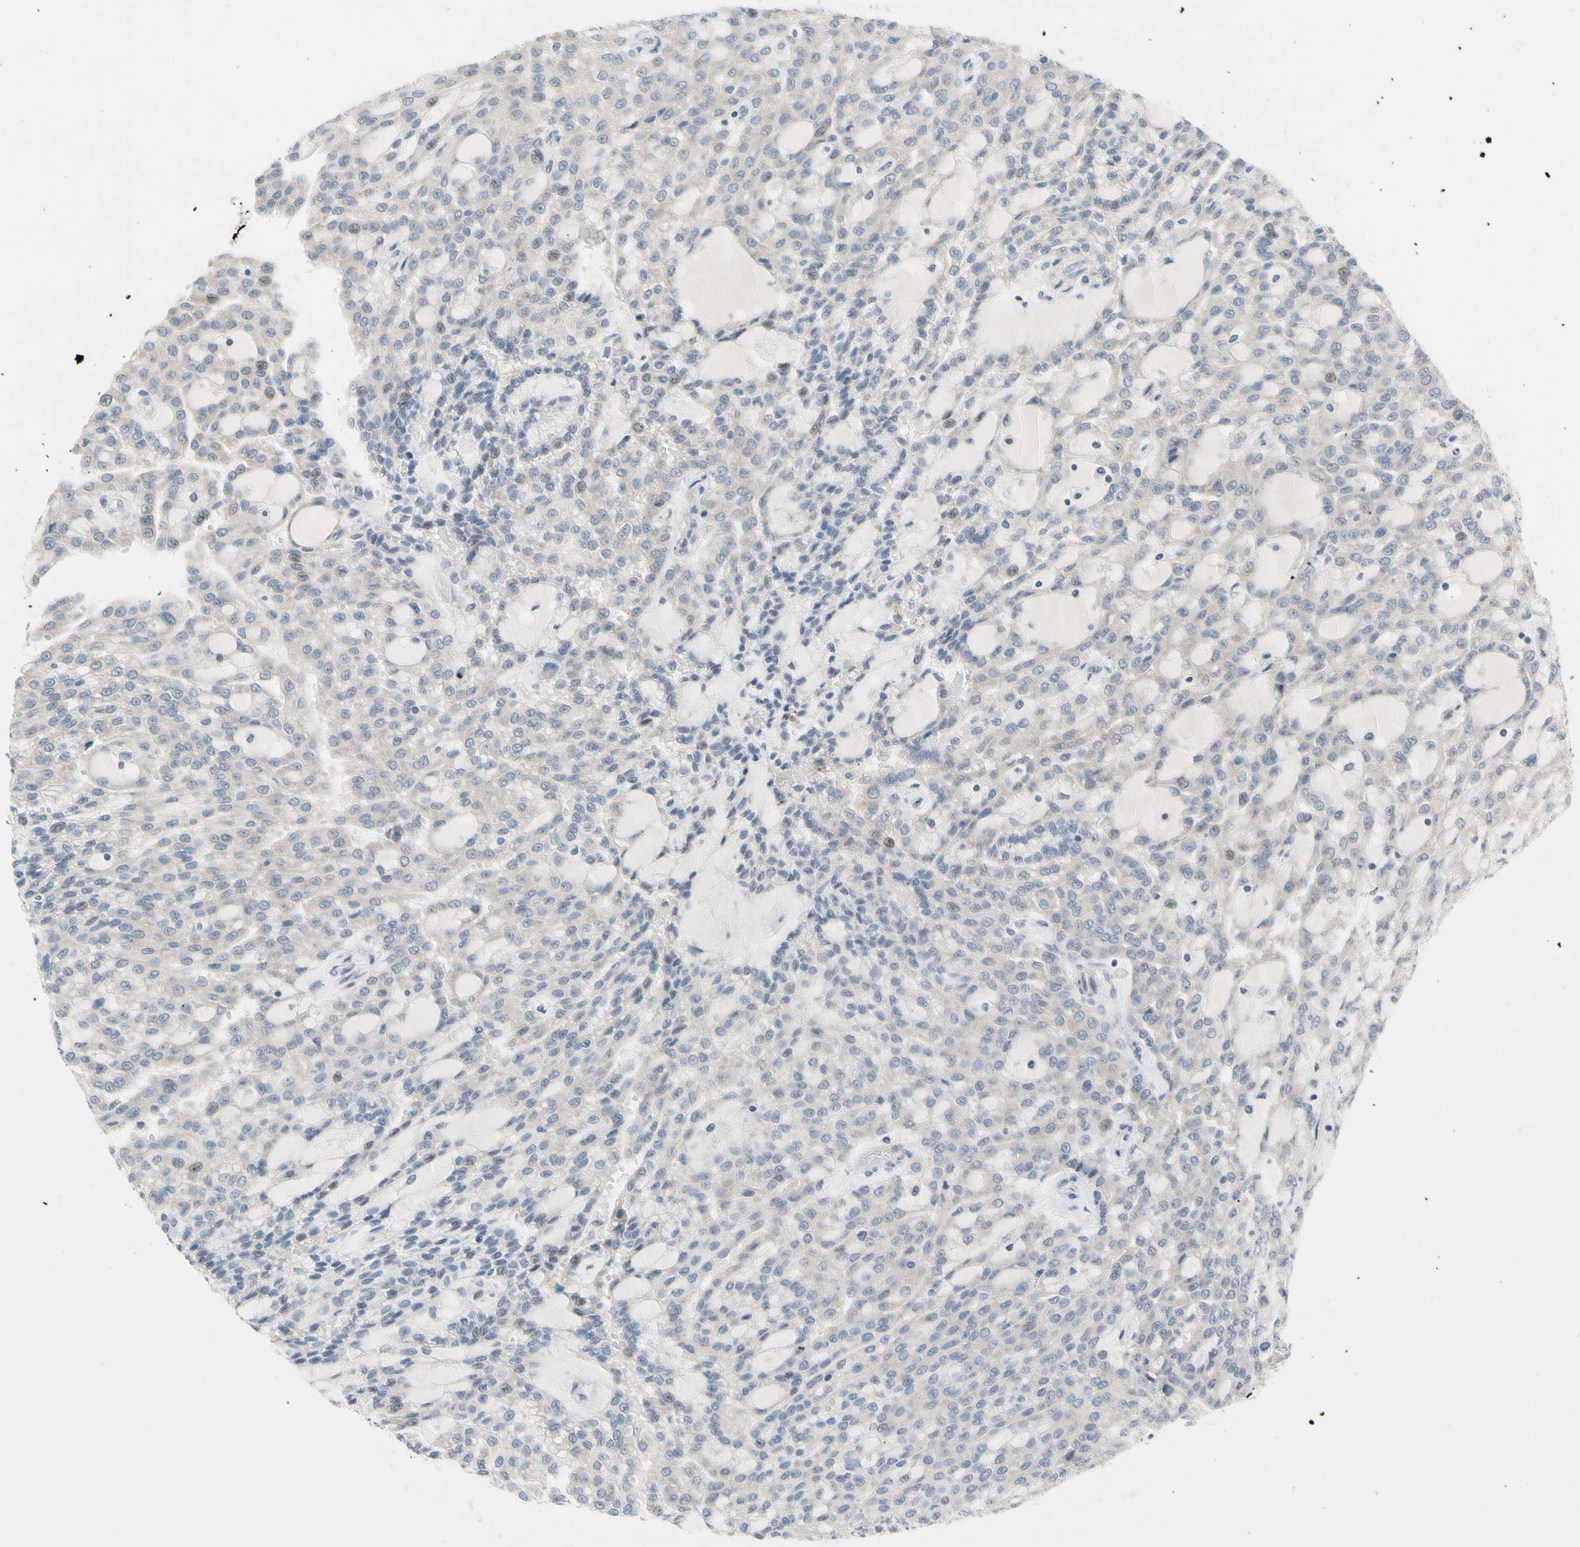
{"staining": {"intensity": "weak", "quantity": ">75%", "location": "cytoplasmic/membranous"}, "tissue": "renal cancer", "cell_type": "Tumor cells", "image_type": "cancer", "snomed": [{"axis": "morphology", "description": "Adenocarcinoma, NOS"}, {"axis": "topography", "description": "Kidney"}], "caption": "Protein expression analysis of human adenocarcinoma (renal) reveals weak cytoplasmic/membranous staining in approximately >75% of tumor cells. (DAB IHC with brightfield microscopy, high magnification).", "gene": "CFAP36", "patient": {"sex": "male", "age": 63}}